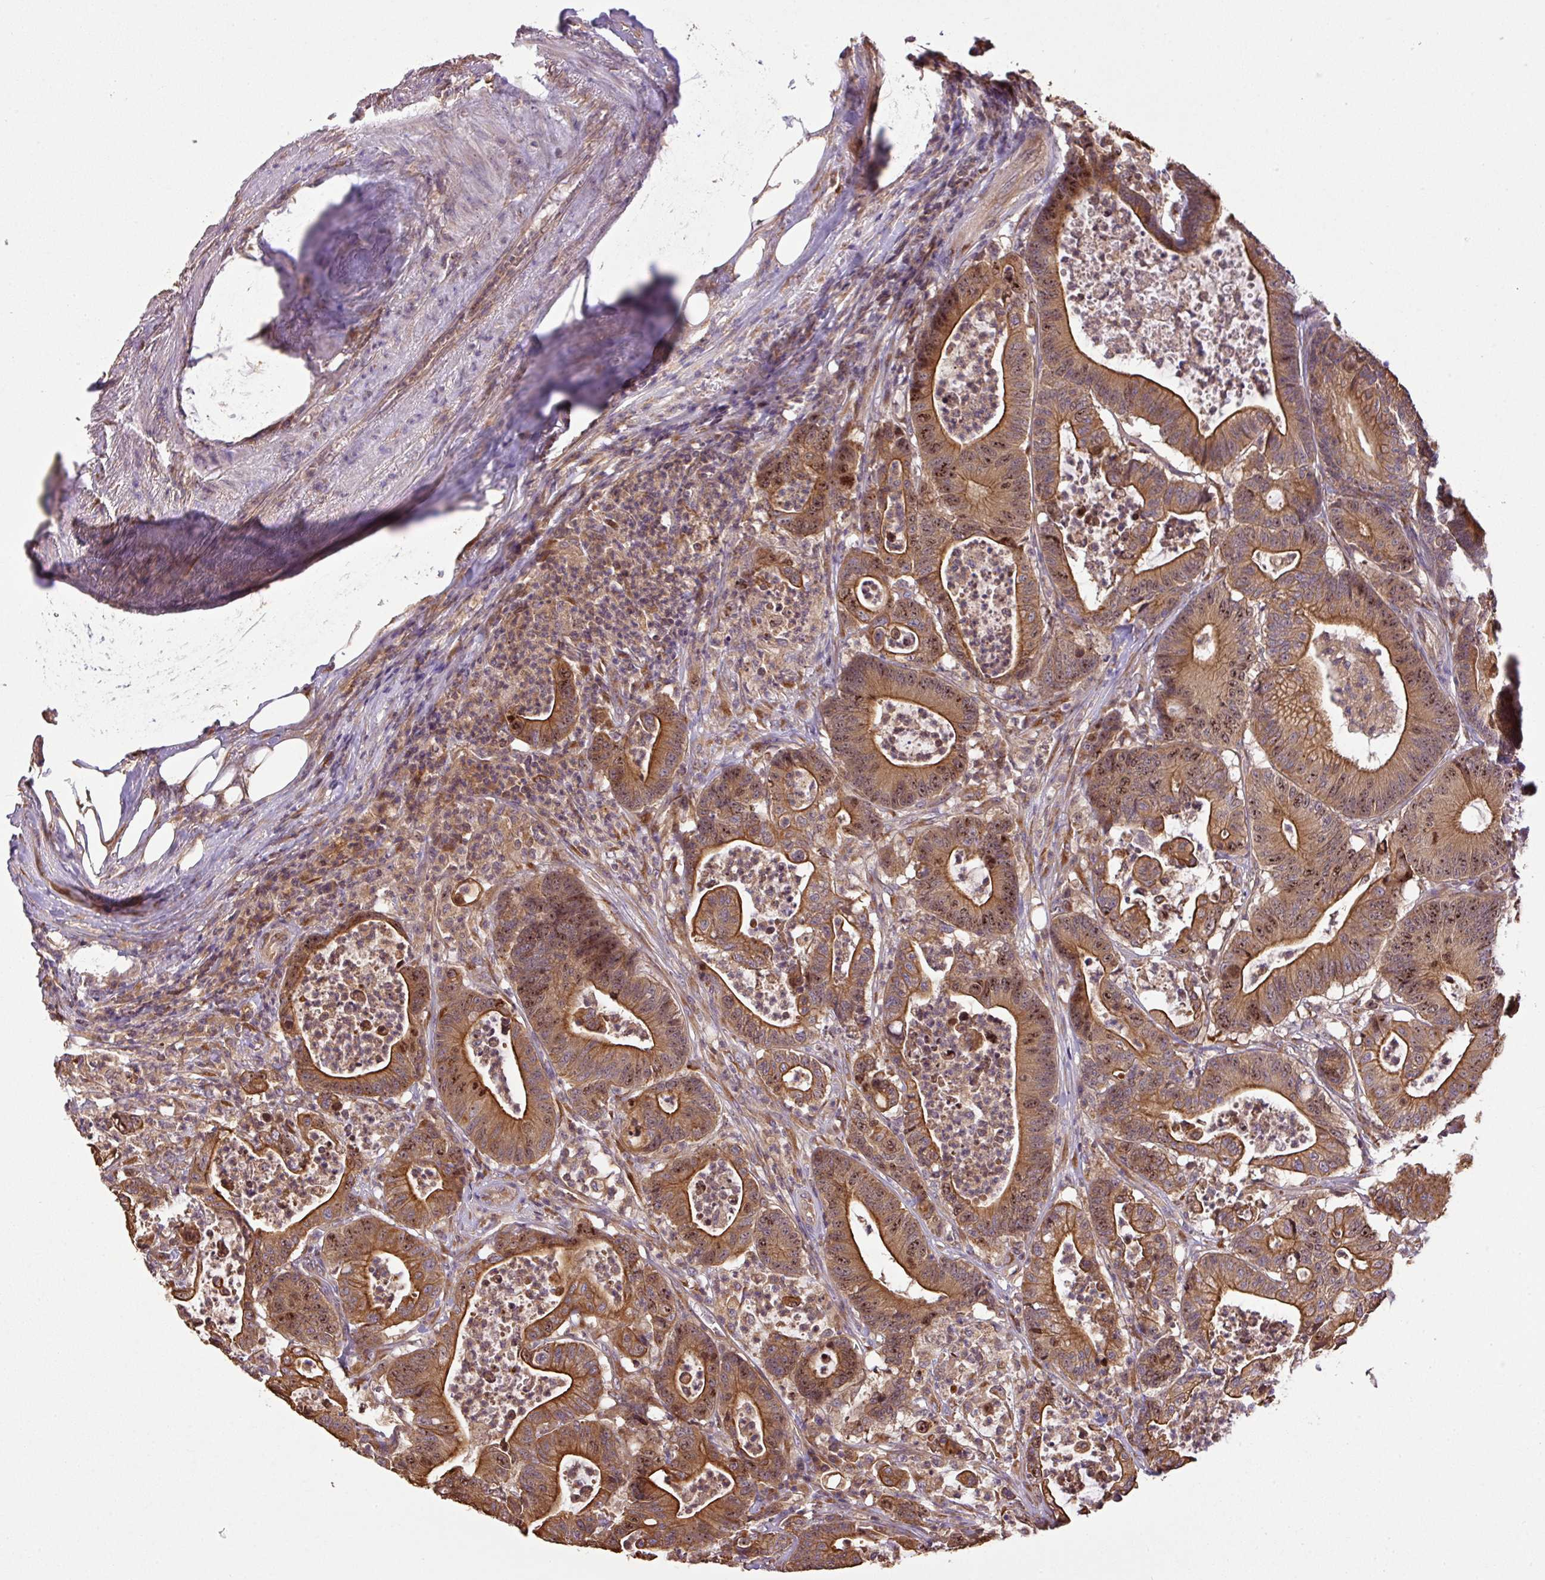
{"staining": {"intensity": "moderate", "quantity": ">75%", "location": "cytoplasmic/membranous,nuclear"}, "tissue": "colorectal cancer", "cell_type": "Tumor cells", "image_type": "cancer", "snomed": [{"axis": "morphology", "description": "Adenocarcinoma, NOS"}, {"axis": "topography", "description": "Colon"}], "caption": "Immunohistochemistry staining of adenocarcinoma (colorectal), which exhibits medium levels of moderate cytoplasmic/membranous and nuclear positivity in approximately >75% of tumor cells indicating moderate cytoplasmic/membranous and nuclear protein positivity. The staining was performed using DAB (3,3'-diaminobenzidine) (brown) for protein detection and nuclei were counterstained in hematoxylin (blue).", "gene": "VENTX", "patient": {"sex": "female", "age": 84}}